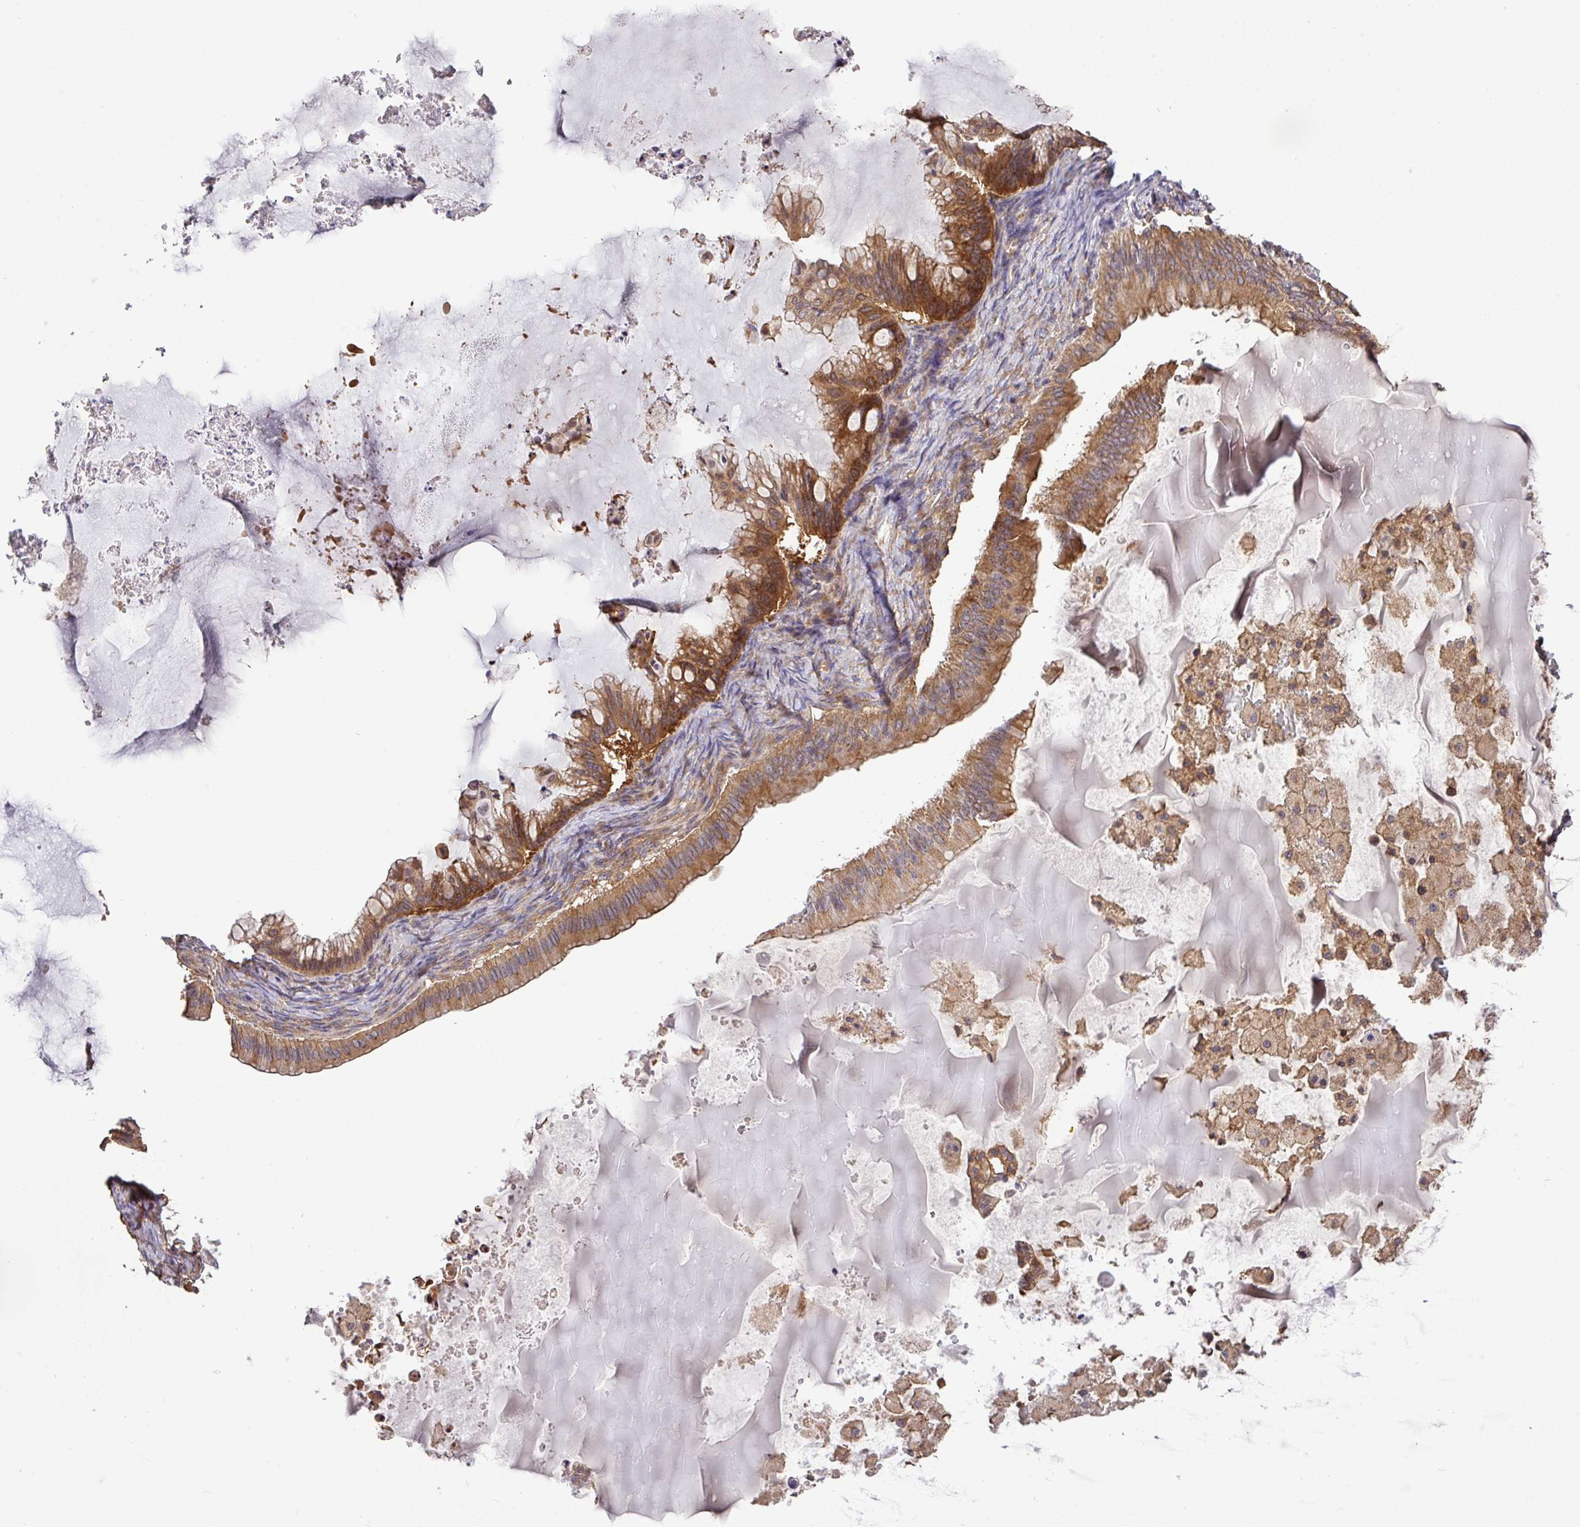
{"staining": {"intensity": "moderate", "quantity": ">75%", "location": "cytoplasmic/membranous"}, "tissue": "ovarian cancer", "cell_type": "Tumor cells", "image_type": "cancer", "snomed": [{"axis": "morphology", "description": "Cystadenocarcinoma, mucinous, NOS"}, {"axis": "topography", "description": "Ovary"}], "caption": "The immunohistochemical stain labels moderate cytoplasmic/membranous positivity in tumor cells of ovarian cancer (mucinous cystadenocarcinoma) tissue. (DAB (3,3'-diaminobenzidine) IHC, brown staining for protein, blue staining for nuclei).", "gene": "GSPT1", "patient": {"sex": "female", "age": 71}}